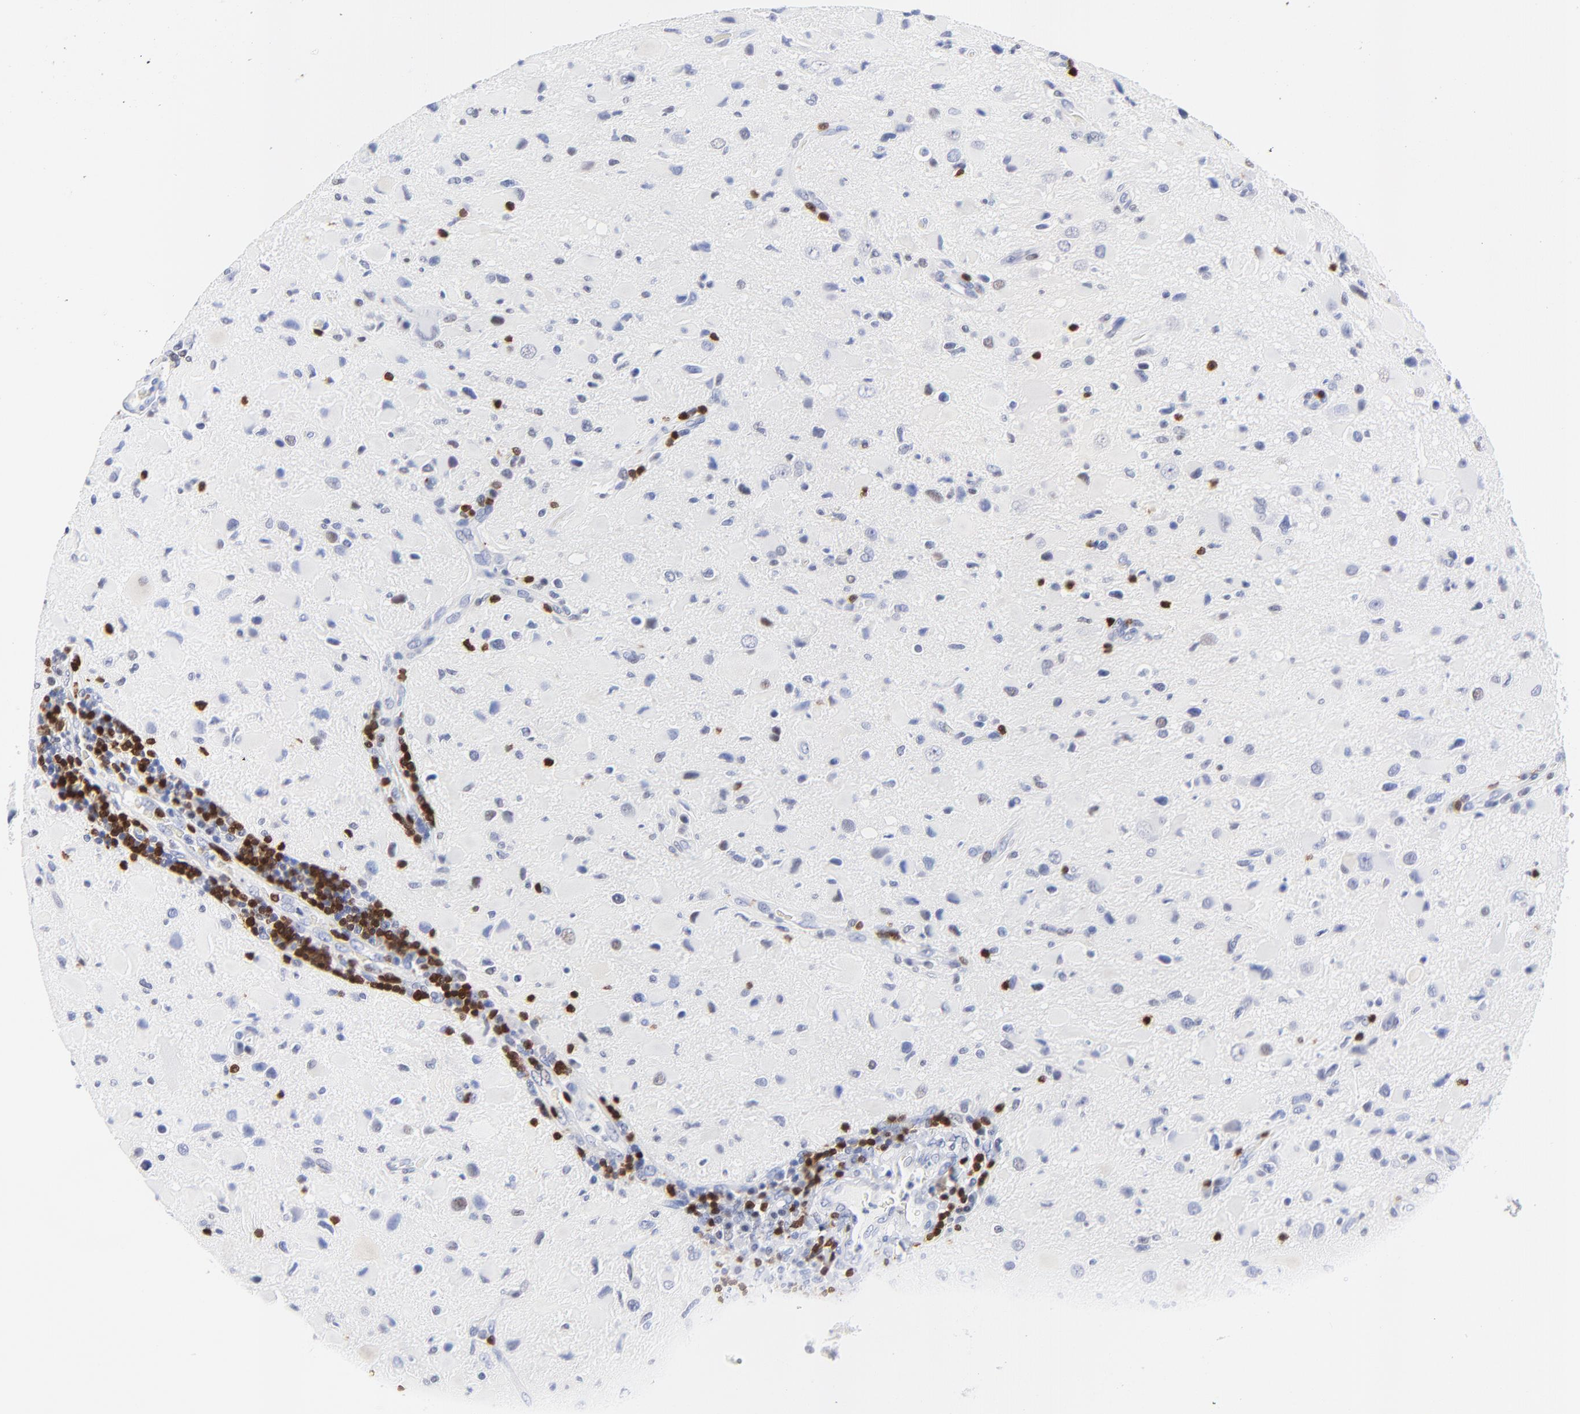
{"staining": {"intensity": "negative", "quantity": "none", "location": "none"}, "tissue": "glioma", "cell_type": "Tumor cells", "image_type": "cancer", "snomed": [{"axis": "morphology", "description": "Glioma, malignant, Low grade"}, {"axis": "topography", "description": "Brain"}], "caption": "Immunohistochemistry of human glioma reveals no expression in tumor cells.", "gene": "ZAP70", "patient": {"sex": "female", "age": 32}}